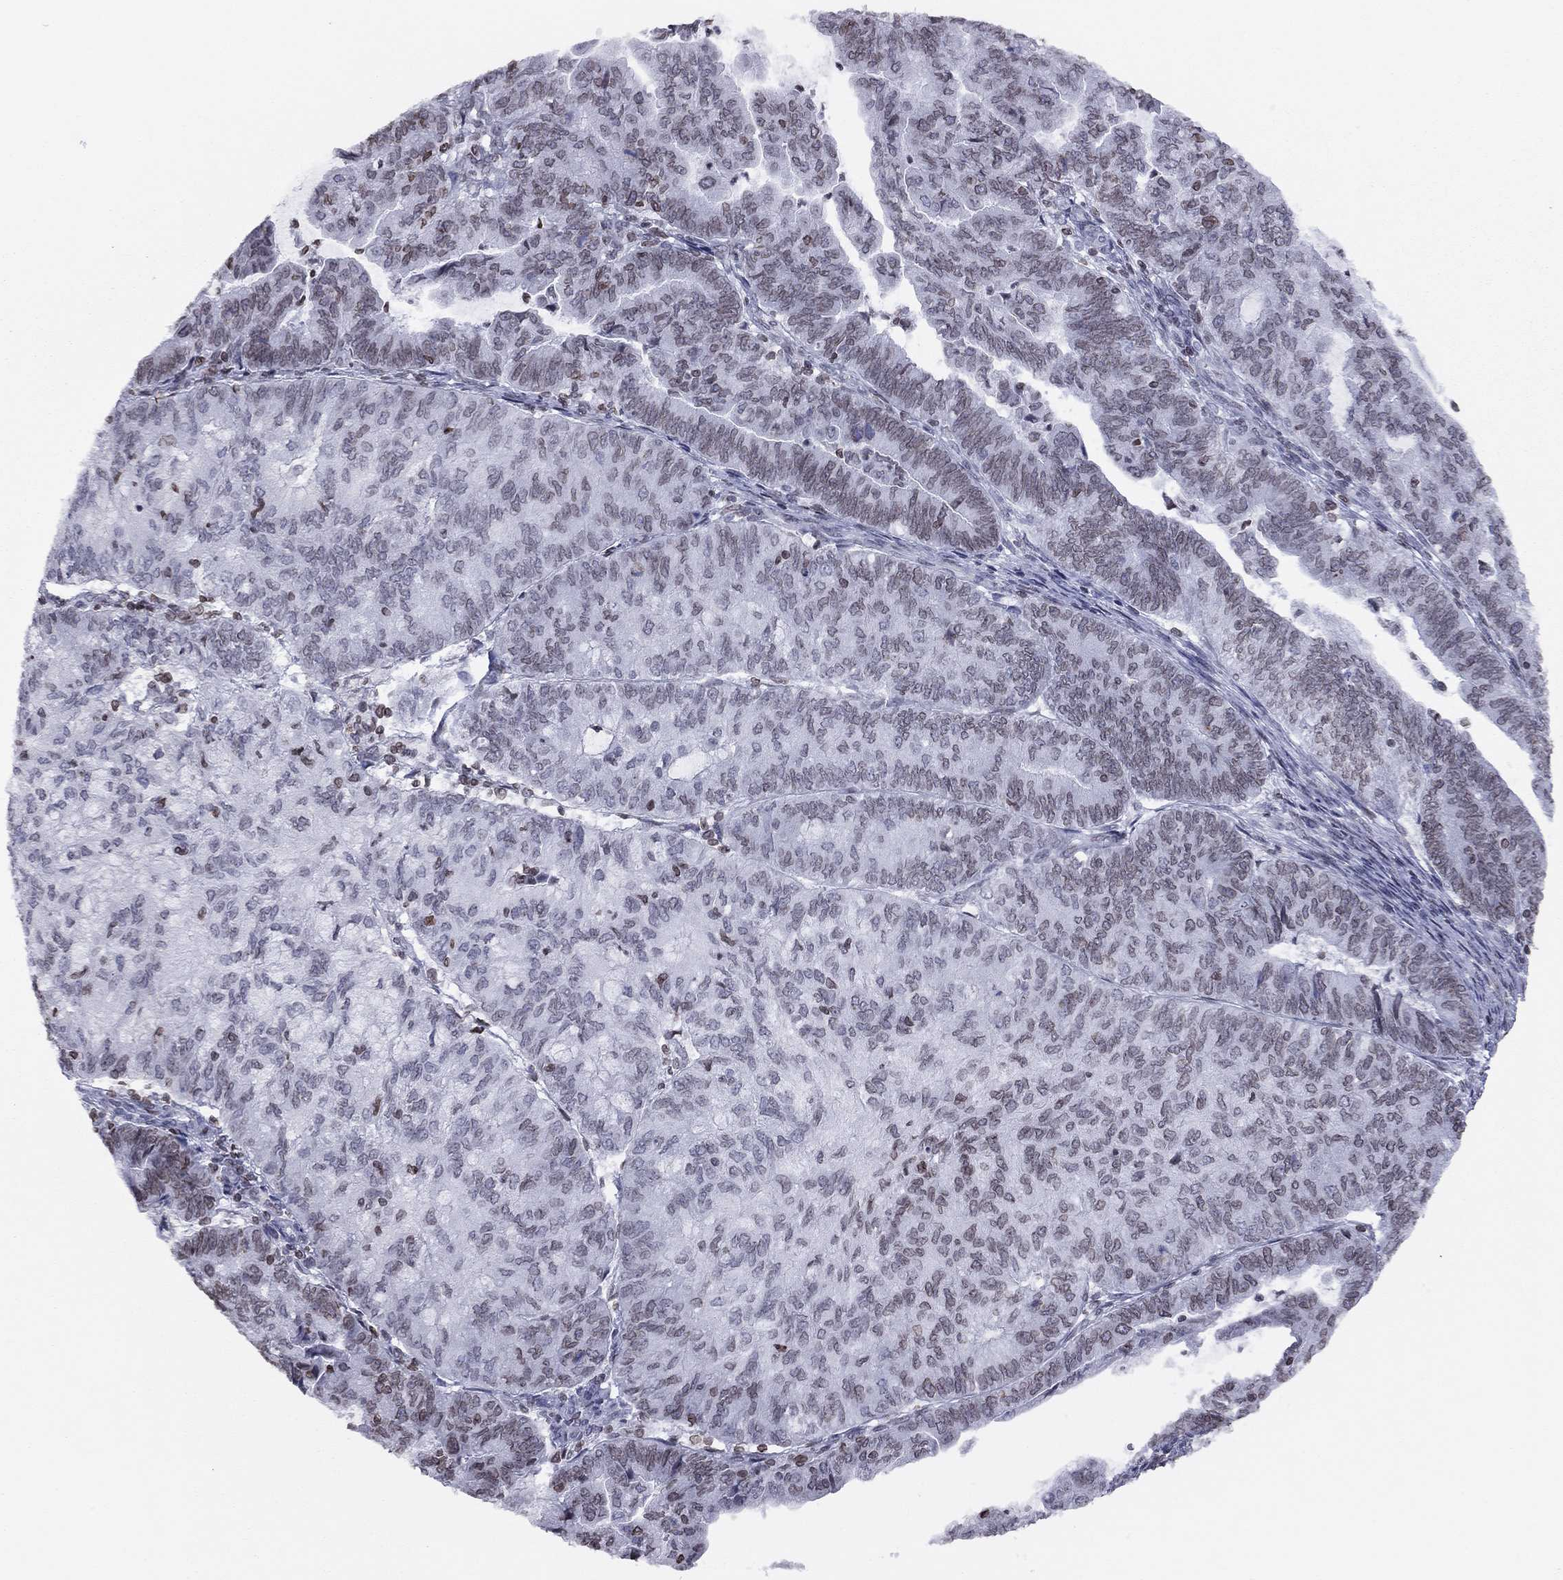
{"staining": {"intensity": "weak", "quantity": "25%-75%", "location": "cytoplasmic/membranous,nuclear"}, "tissue": "endometrial cancer", "cell_type": "Tumor cells", "image_type": "cancer", "snomed": [{"axis": "morphology", "description": "Adenocarcinoma, NOS"}, {"axis": "topography", "description": "Endometrium"}], "caption": "Weak cytoplasmic/membranous and nuclear staining is identified in about 25%-75% of tumor cells in endometrial cancer (adenocarcinoma).", "gene": "ESPL1", "patient": {"sex": "female", "age": 82}}